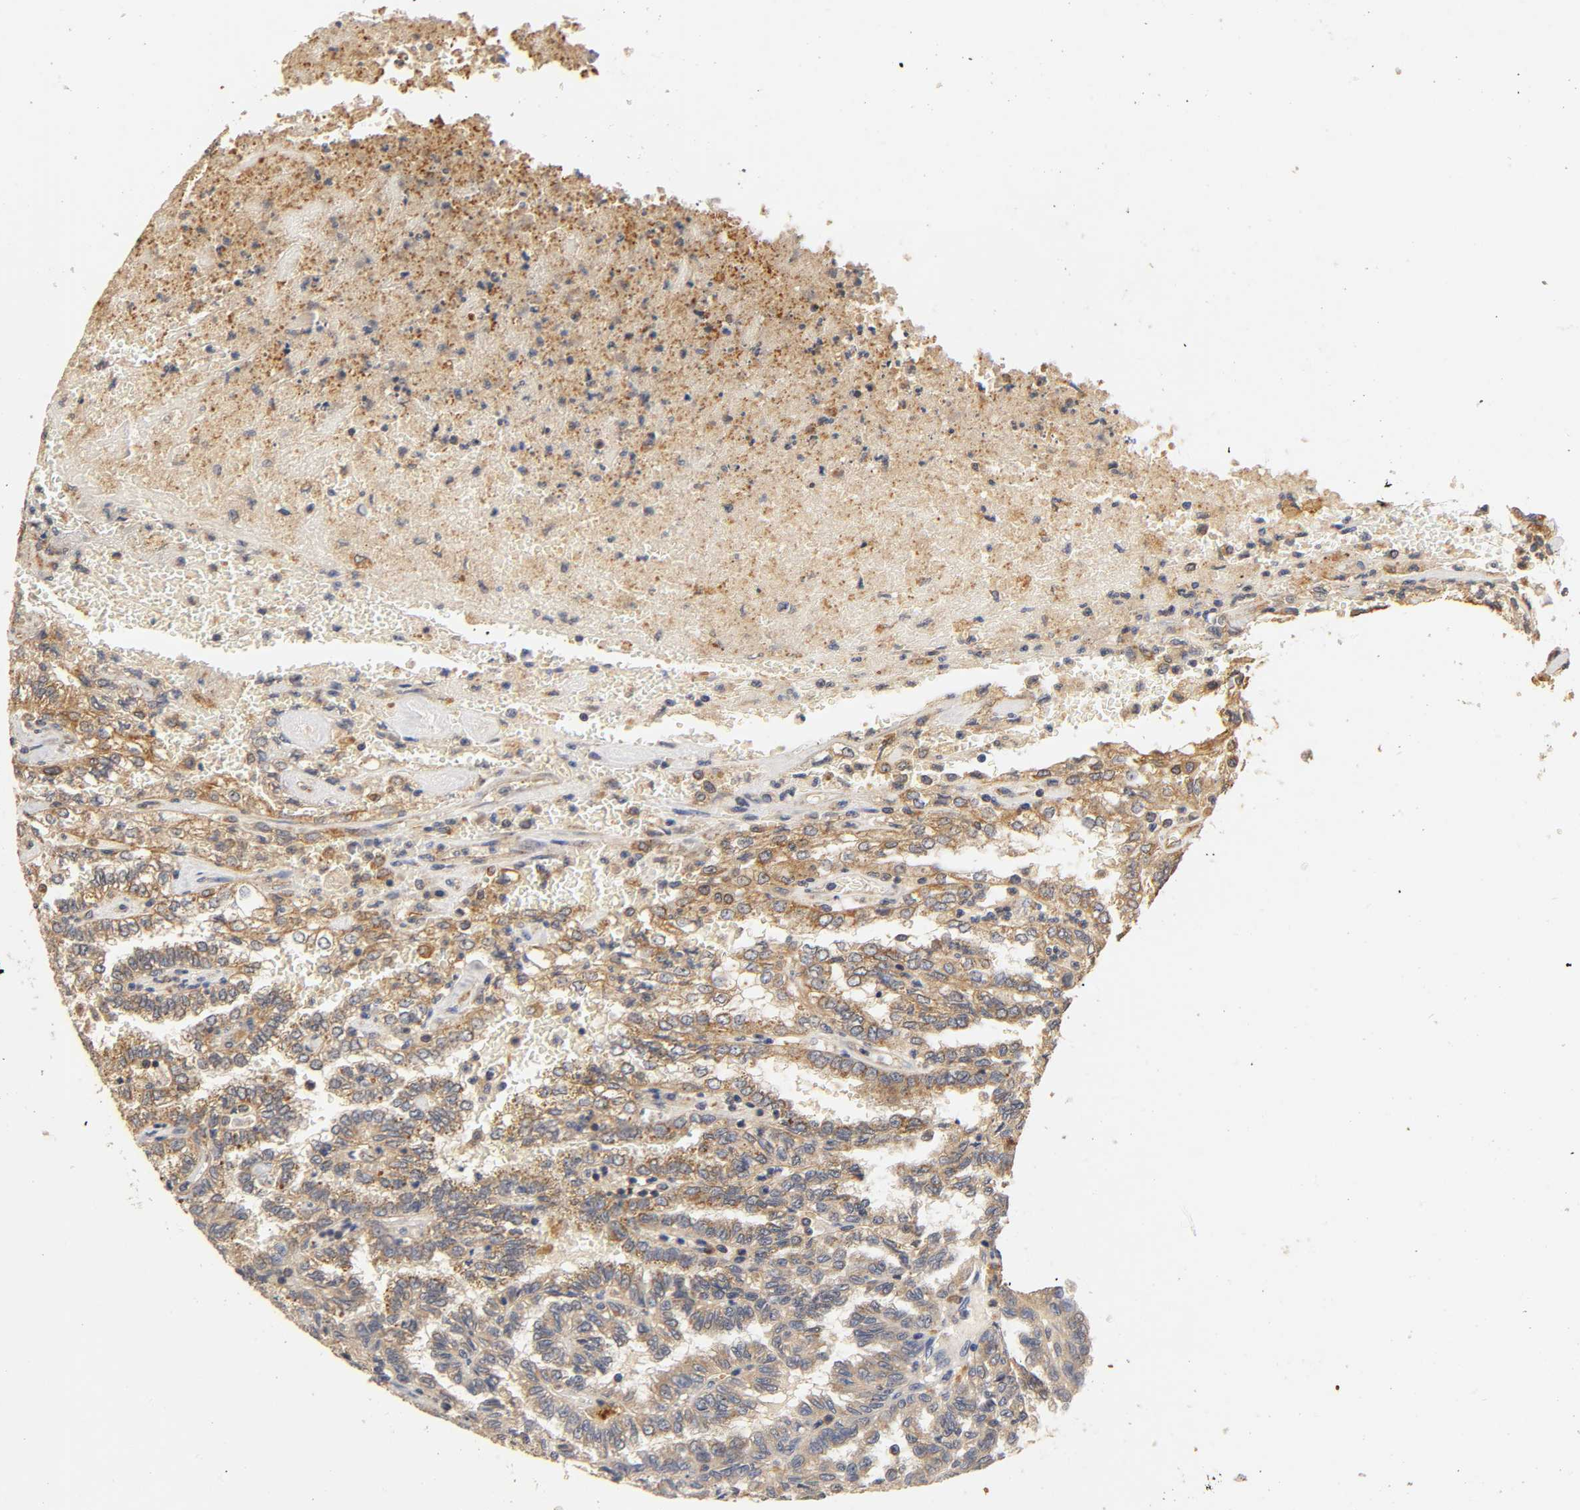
{"staining": {"intensity": "moderate", "quantity": ">75%", "location": "cytoplasmic/membranous"}, "tissue": "renal cancer", "cell_type": "Tumor cells", "image_type": "cancer", "snomed": [{"axis": "morphology", "description": "Inflammation, NOS"}, {"axis": "morphology", "description": "Adenocarcinoma, NOS"}, {"axis": "topography", "description": "Kidney"}], "caption": "IHC image of neoplastic tissue: renal cancer stained using immunohistochemistry (IHC) exhibits medium levels of moderate protein expression localized specifically in the cytoplasmic/membranous of tumor cells, appearing as a cytoplasmic/membranous brown color.", "gene": "SCAP", "patient": {"sex": "male", "age": 68}}